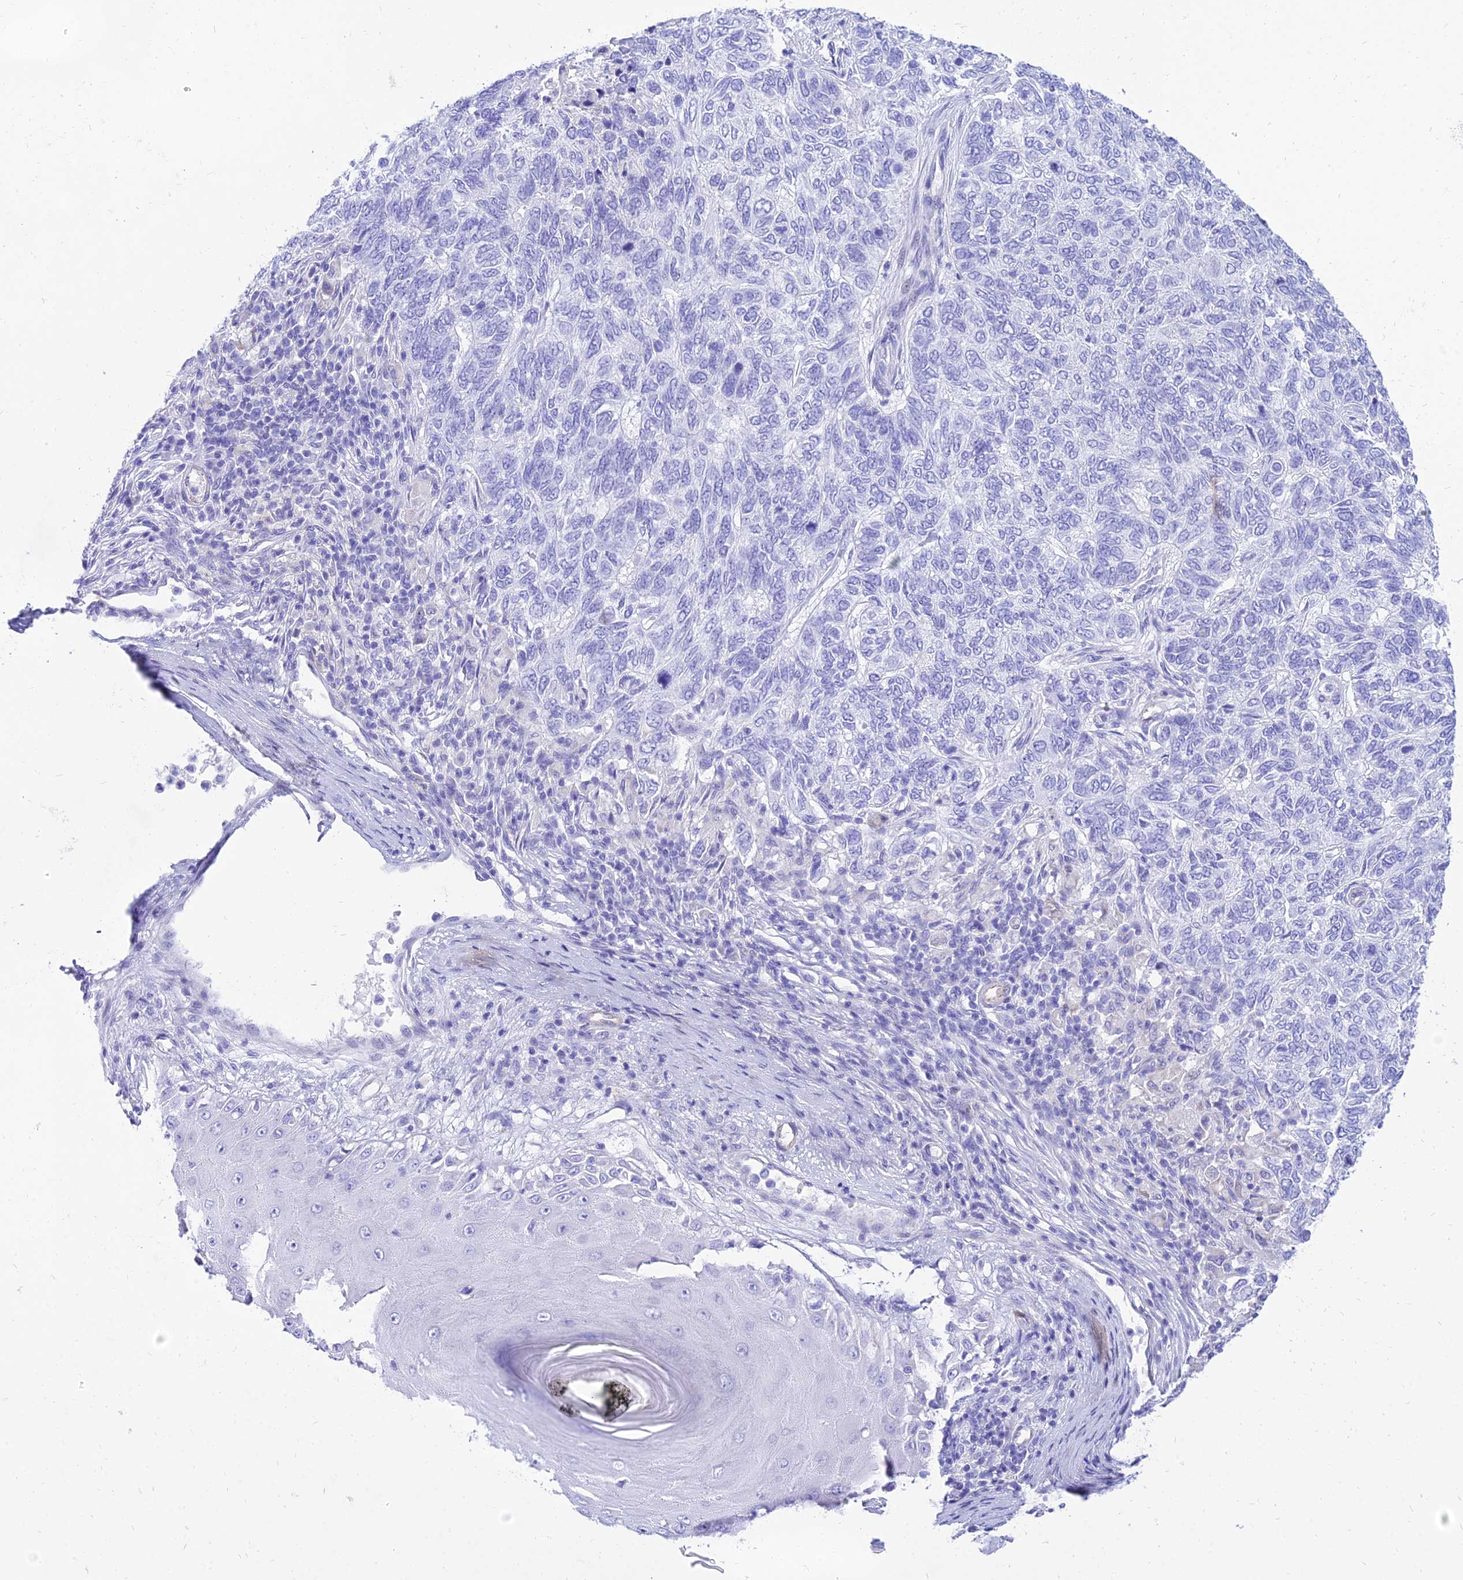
{"staining": {"intensity": "negative", "quantity": "none", "location": "none"}, "tissue": "skin cancer", "cell_type": "Tumor cells", "image_type": "cancer", "snomed": [{"axis": "morphology", "description": "Basal cell carcinoma"}, {"axis": "topography", "description": "Skin"}], "caption": "Immunohistochemistry micrograph of neoplastic tissue: human skin cancer (basal cell carcinoma) stained with DAB demonstrates no significant protein expression in tumor cells.", "gene": "TAC3", "patient": {"sex": "female", "age": 65}}